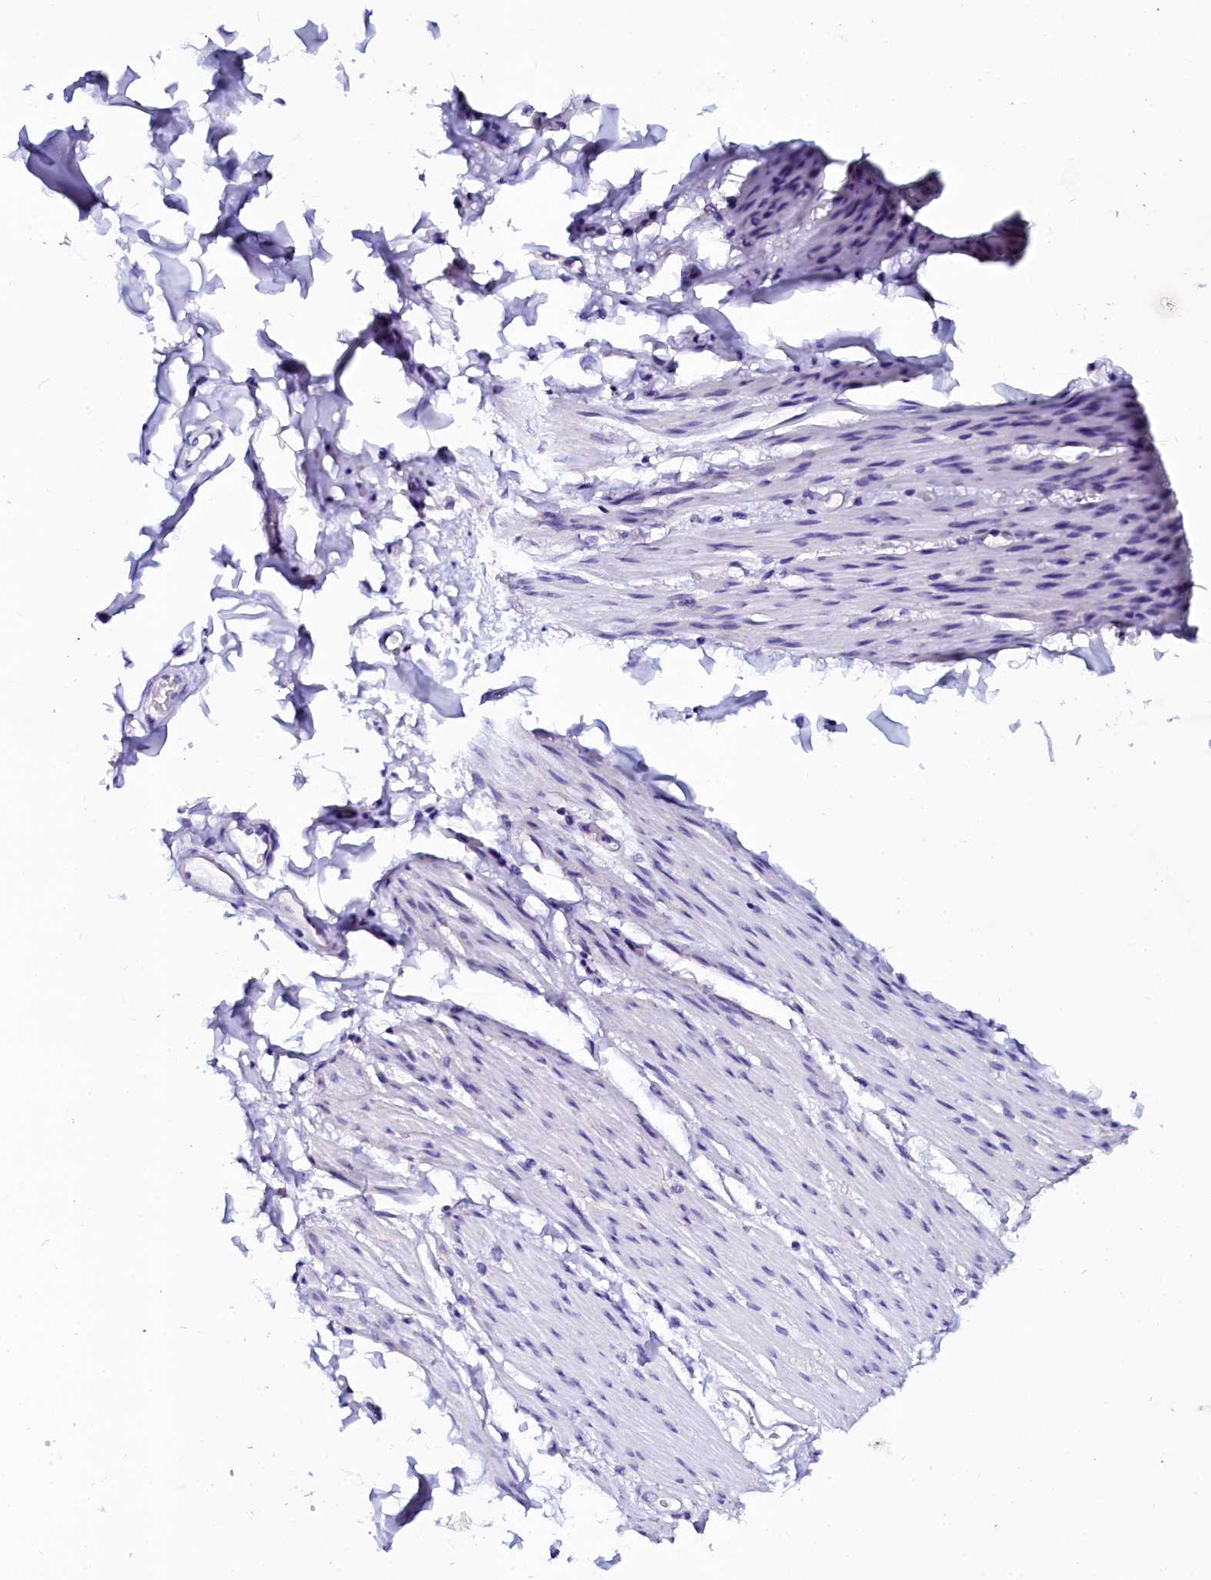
{"staining": {"intensity": "negative", "quantity": "none", "location": "none"}, "tissue": "adipose tissue", "cell_type": "Adipocytes", "image_type": "normal", "snomed": [{"axis": "morphology", "description": "Normal tissue, NOS"}, {"axis": "topography", "description": "Colon"}, {"axis": "topography", "description": "Peripheral nerve tissue"}], "caption": "This is a photomicrograph of immunohistochemistry staining of unremarkable adipose tissue, which shows no expression in adipocytes. The staining is performed using DAB (3,3'-diaminobenzidine) brown chromogen with nuclei counter-stained in using hematoxylin.", "gene": "SORD", "patient": {"sex": "female", "age": 61}}